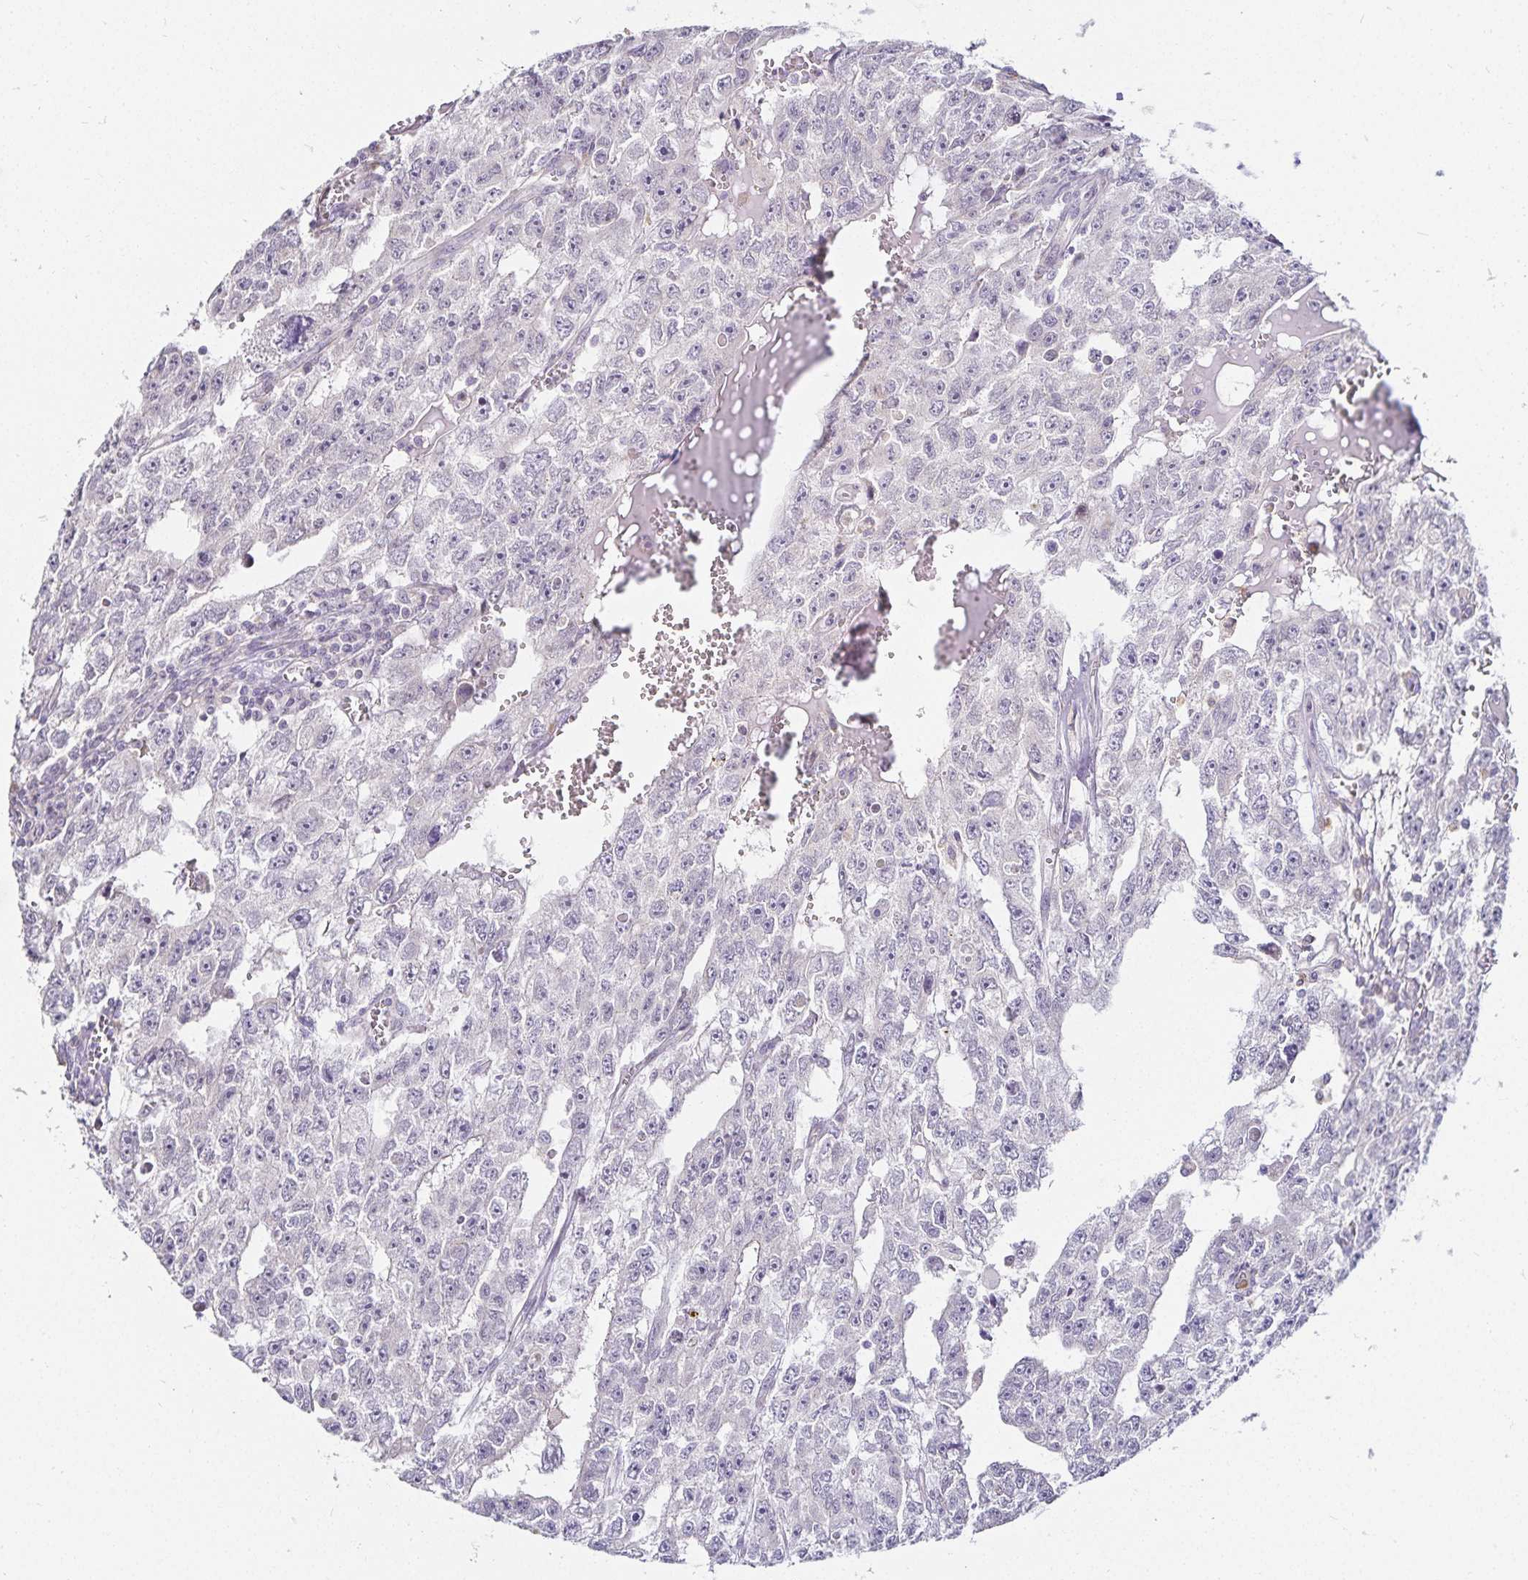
{"staining": {"intensity": "negative", "quantity": "none", "location": "none"}, "tissue": "testis cancer", "cell_type": "Tumor cells", "image_type": "cancer", "snomed": [{"axis": "morphology", "description": "Carcinoma, Embryonal, NOS"}, {"axis": "topography", "description": "Testis"}], "caption": "This is an immunohistochemistry (IHC) photomicrograph of human testis cancer. There is no expression in tumor cells.", "gene": "GP2", "patient": {"sex": "male", "age": 20}}